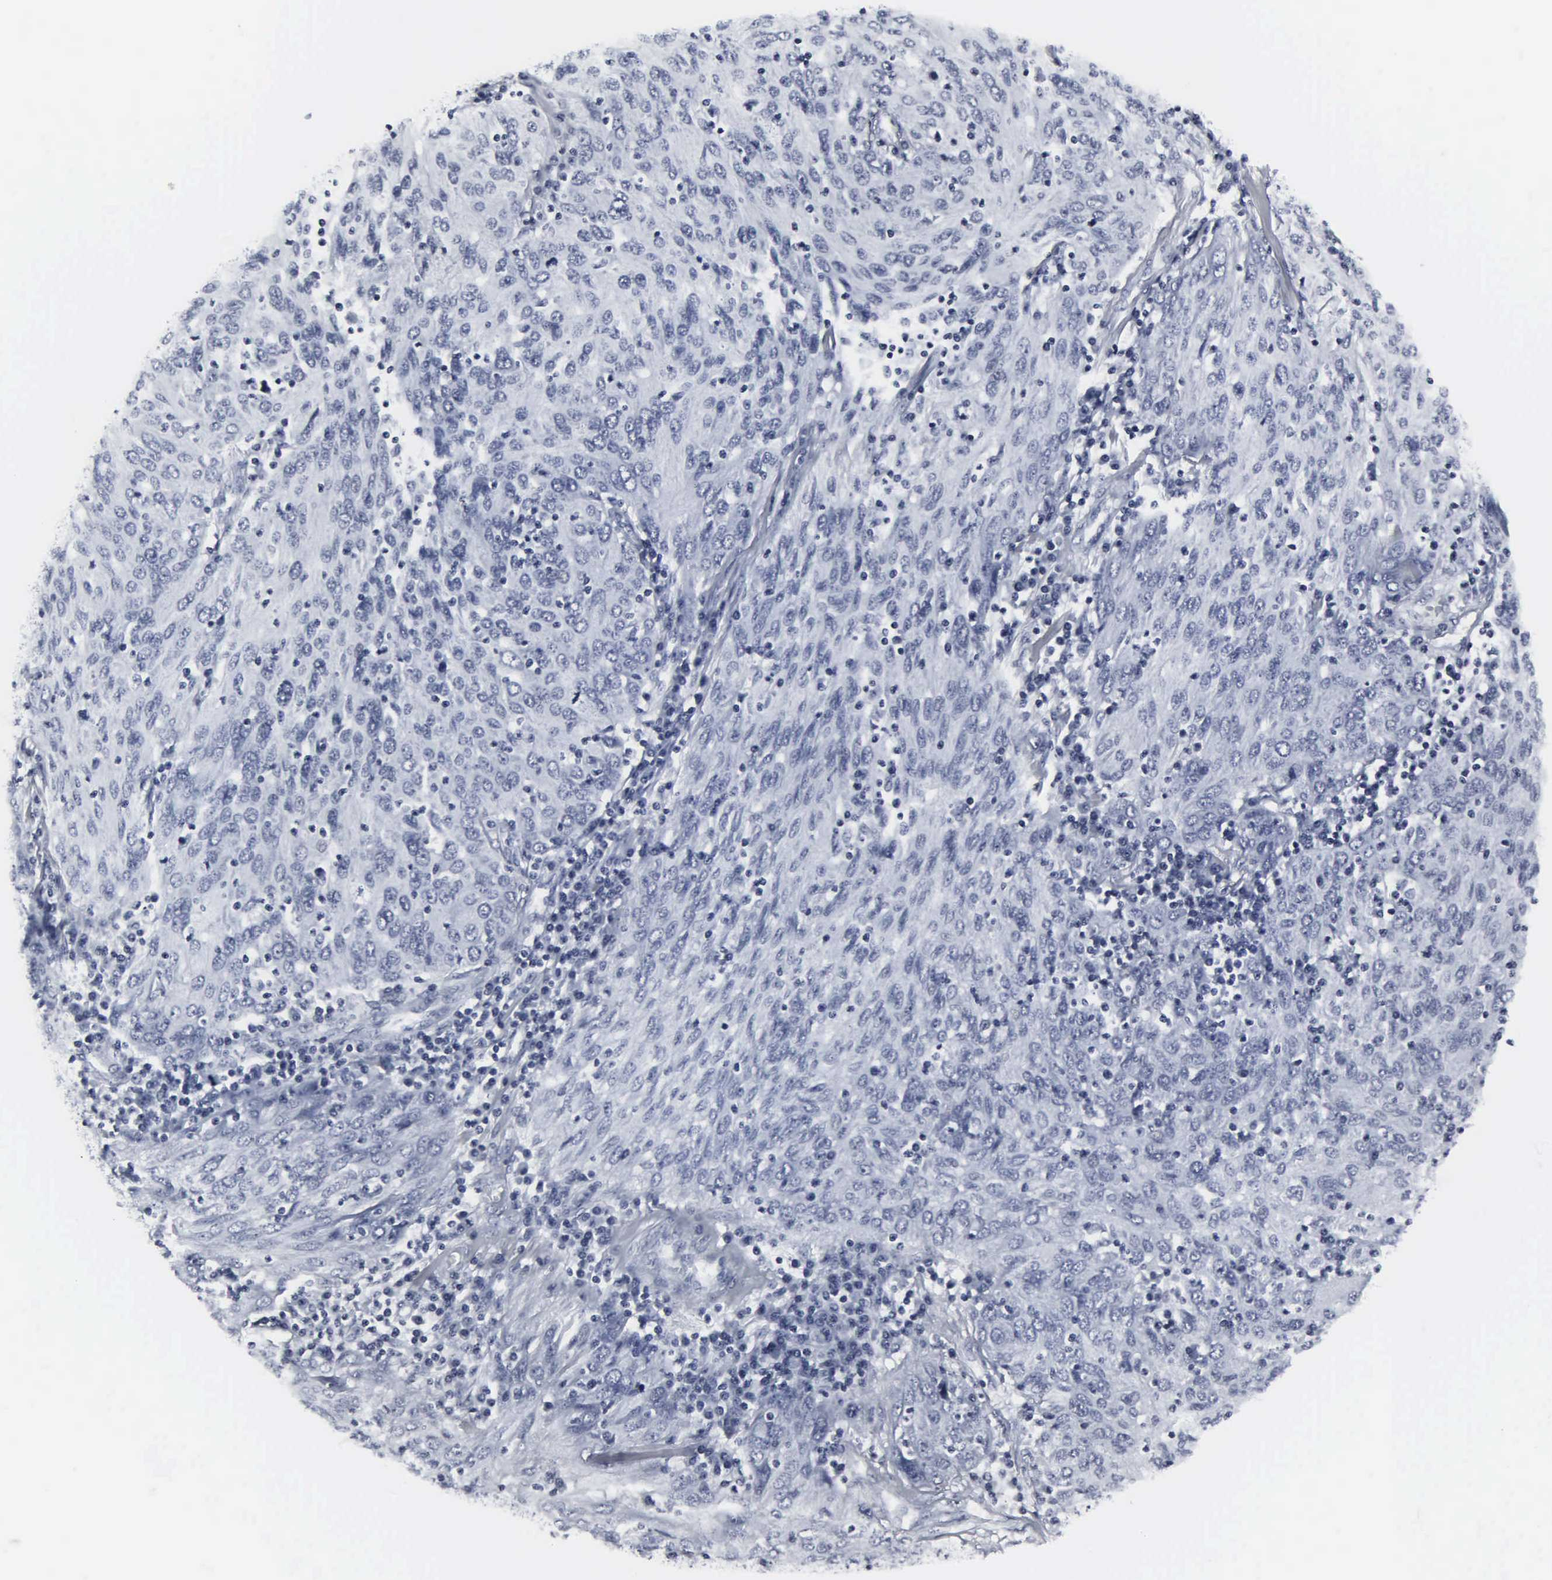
{"staining": {"intensity": "negative", "quantity": "none", "location": "none"}, "tissue": "ovarian cancer", "cell_type": "Tumor cells", "image_type": "cancer", "snomed": [{"axis": "morphology", "description": "Carcinoma, endometroid"}, {"axis": "topography", "description": "Ovary"}], "caption": "An image of human endometroid carcinoma (ovarian) is negative for staining in tumor cells. (Immunohistochemistry, brightfield microscopy, high magnification).", "gene": "DGCR2", "patient": {"sex": "female", "age": 50}}